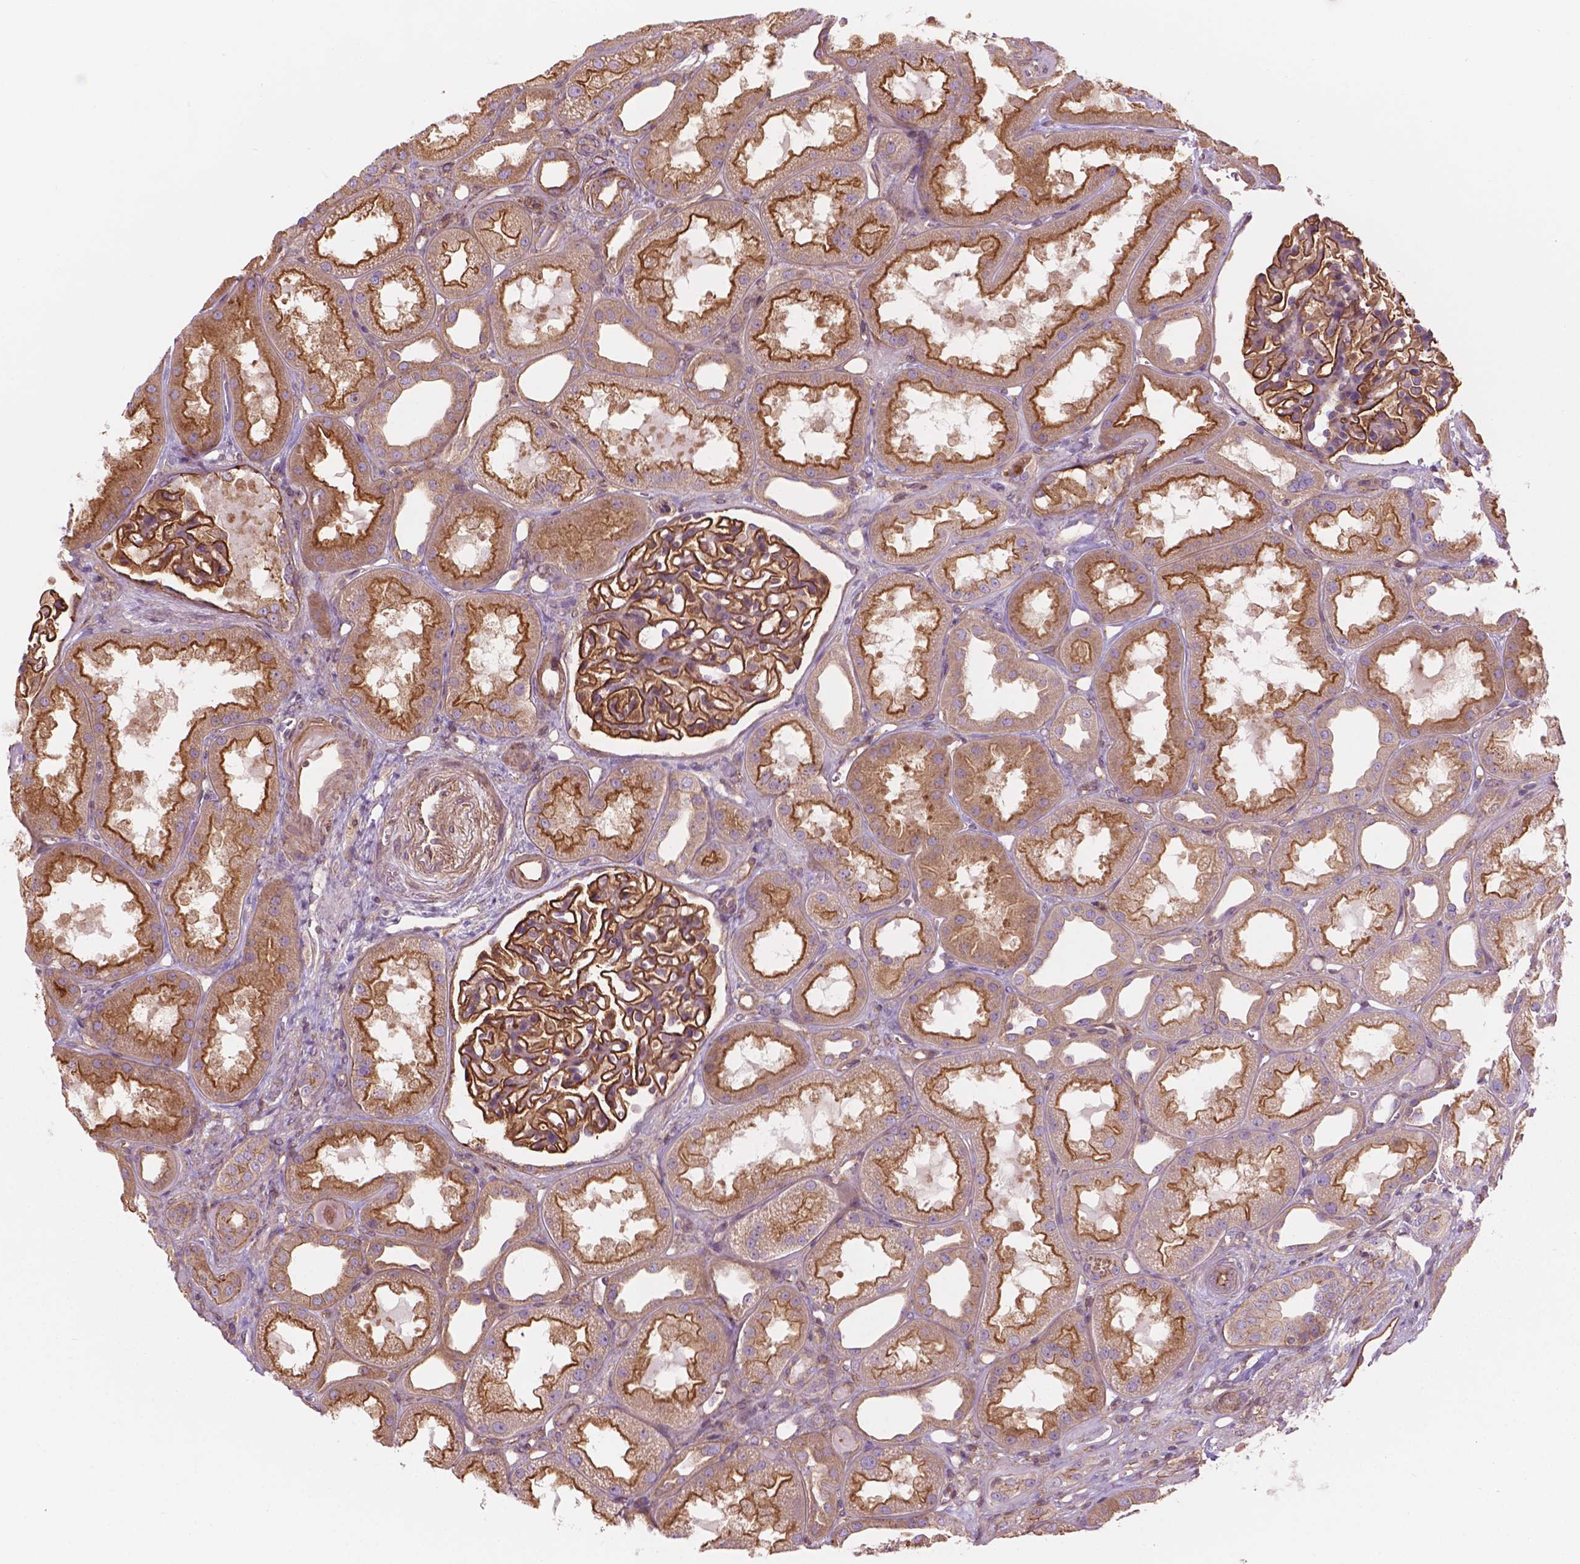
{"staining": {"intensity": "strong", "quantity": "25%-75%", "location": "cytoplasmic/membranous"}, "tissue": "kidney", "cell_type": "Cells in glomeruli", "image_type": "normal", "snomed": [{"axis": "morphology", "description": "Normal tissue, NOS"}, {"axis": "topography", "description": "Kidney"}], "caption": "An immunohistochemistry (IHC) micrograph of unremarkable tissue is shown. Protein staining in brown highlights strong cytoplasmic/membranous positivity in kidney within cells in glomeruli.", "gene": "SURF4", "patient": {"sex": "male", "age": 61}}